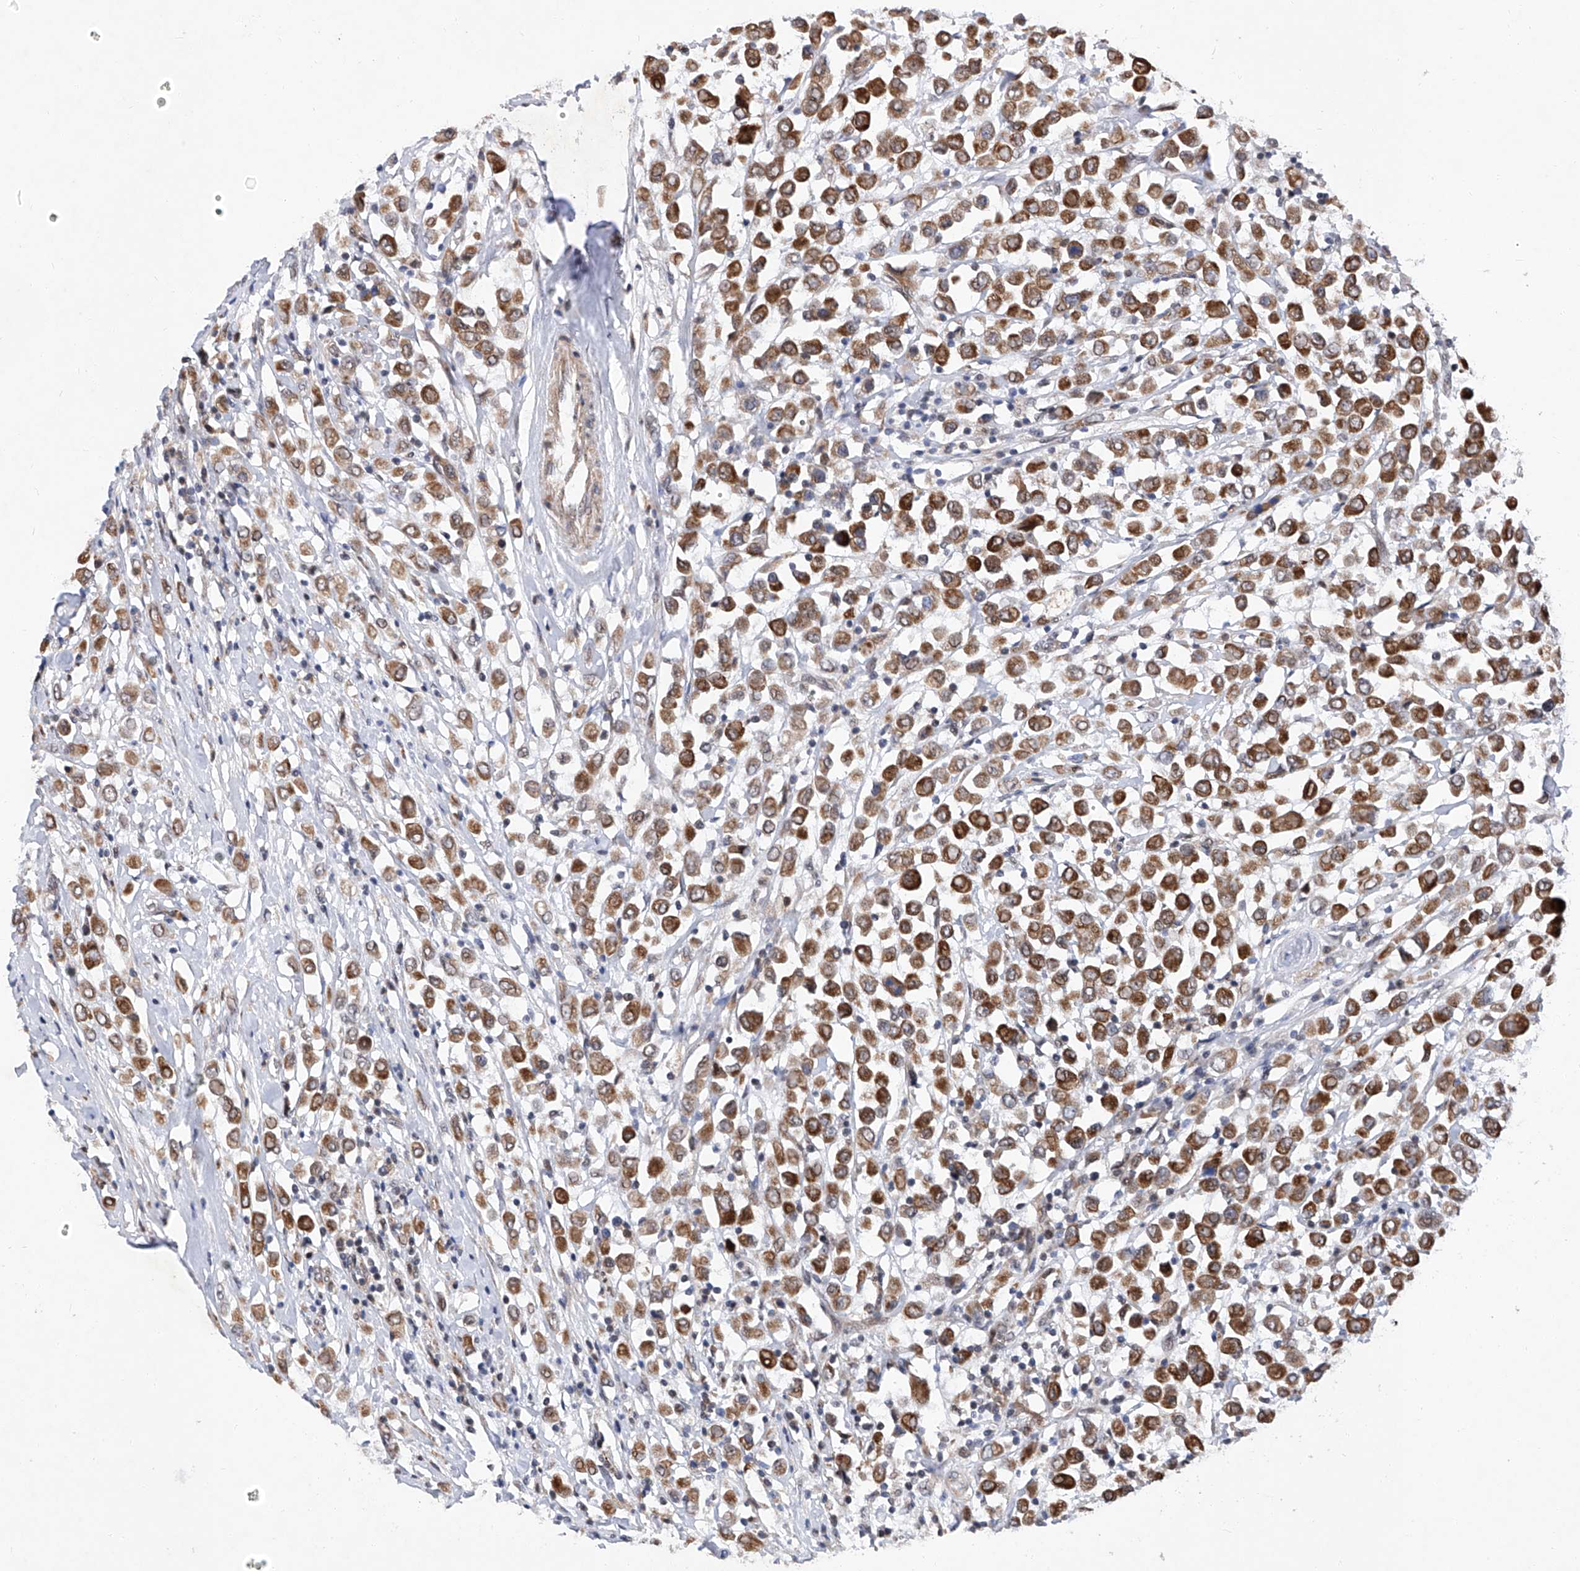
{"staining": {"intensity": "strong", "quantity": ">75%", "location": "cytoplasmic/membranous"}, "tissue": "breast cancer", "cell_type": "Tumor cells", "image_type": "cancer", "snomed": [{"axis": "morphology", "description": "Duct carcinoma"}, {"axis": "topography", "description": "Breast"}], "caption": "Strong cytoplasmic/membranous expression is present in about >75% of tumor cells in breast cancer (intraductal carcinoma).", "gene": "FARP2", "patient": {"sex": "female", "age": 61}}